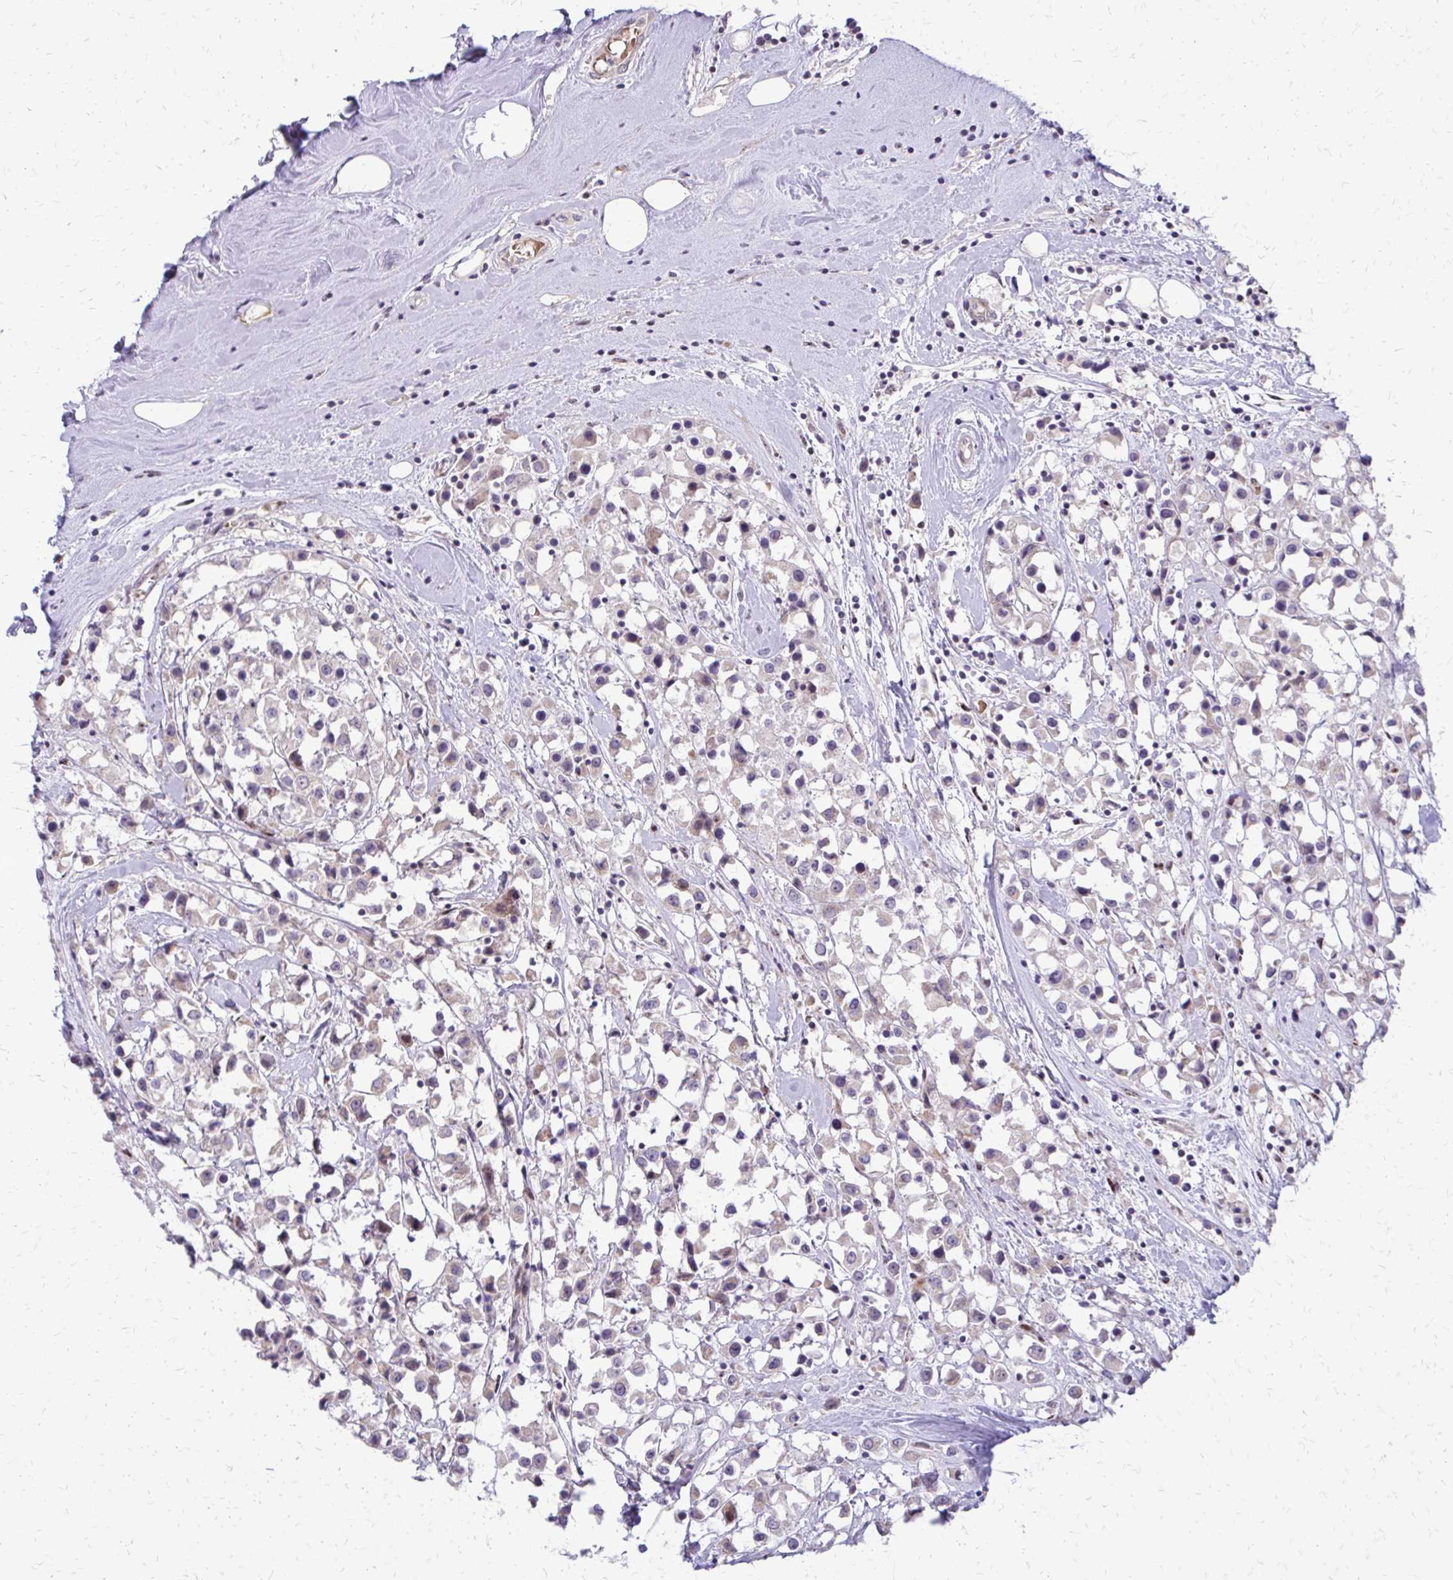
{"staining": {"intensity": "weak", "quantity": "<25%", "location": "cytoplasmic/membranous"}, "tissue": "breast cancer", "cell_type": "Tumor cells", "image_type": "cancer", "snomed": [{"axis": "morphology", "description": "Duct carcinoma"}, {"axis": "topography", "description": "Breast"}], "caption": "Breast cancer (intraductal carcinoma) was stained to show a protein in brown. There is no significant positivity in tumor cells. (Stains: DAB (3,3'-diaminobenzidine) immunohistochemistry with hematoxylin counter stain, Microscopy: brightfield microscopy at high magnification).", "gene": "PPDPFL", "patient": {"sex": "female", "age": 61}}